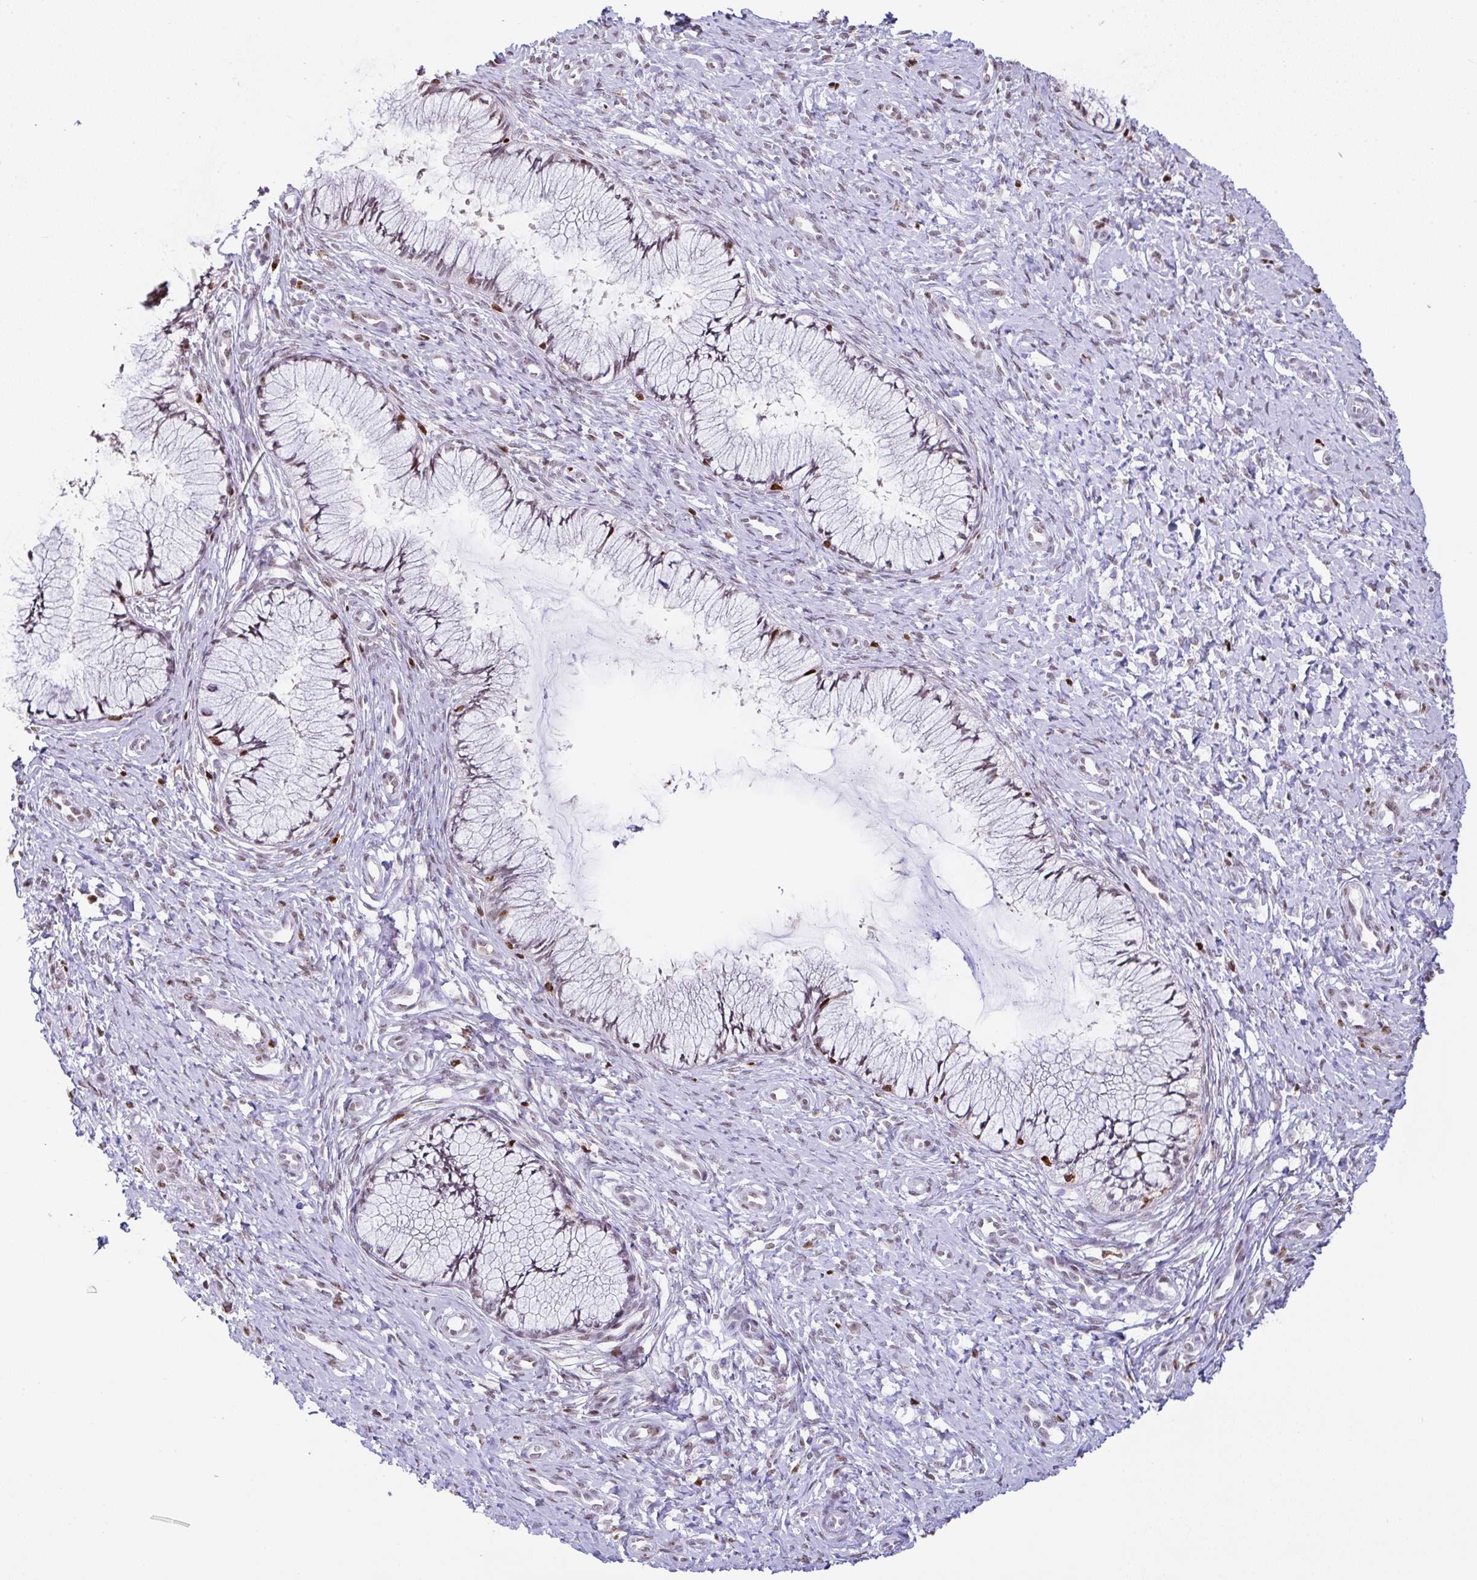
{"staining": {"intensity": "moderate", "quantity": "25%-75%", "location": "nuclear"}, "tissue": "cervix", "cell_type": "Glandular cells", "image_type": "normal", "snomed": [{"axis": "morphology", "description": "Normal tissue, NOS"}, {"axis": "topography", "description": "Cervix"}], "caption": "Immunohistochemical staining of benign cervix exhibits medium levels of moderate nuclear staining in about 25%-75% of glandular cells.", "gene": "BTBD10", "patient": {"sex": "female", "age": 37}}